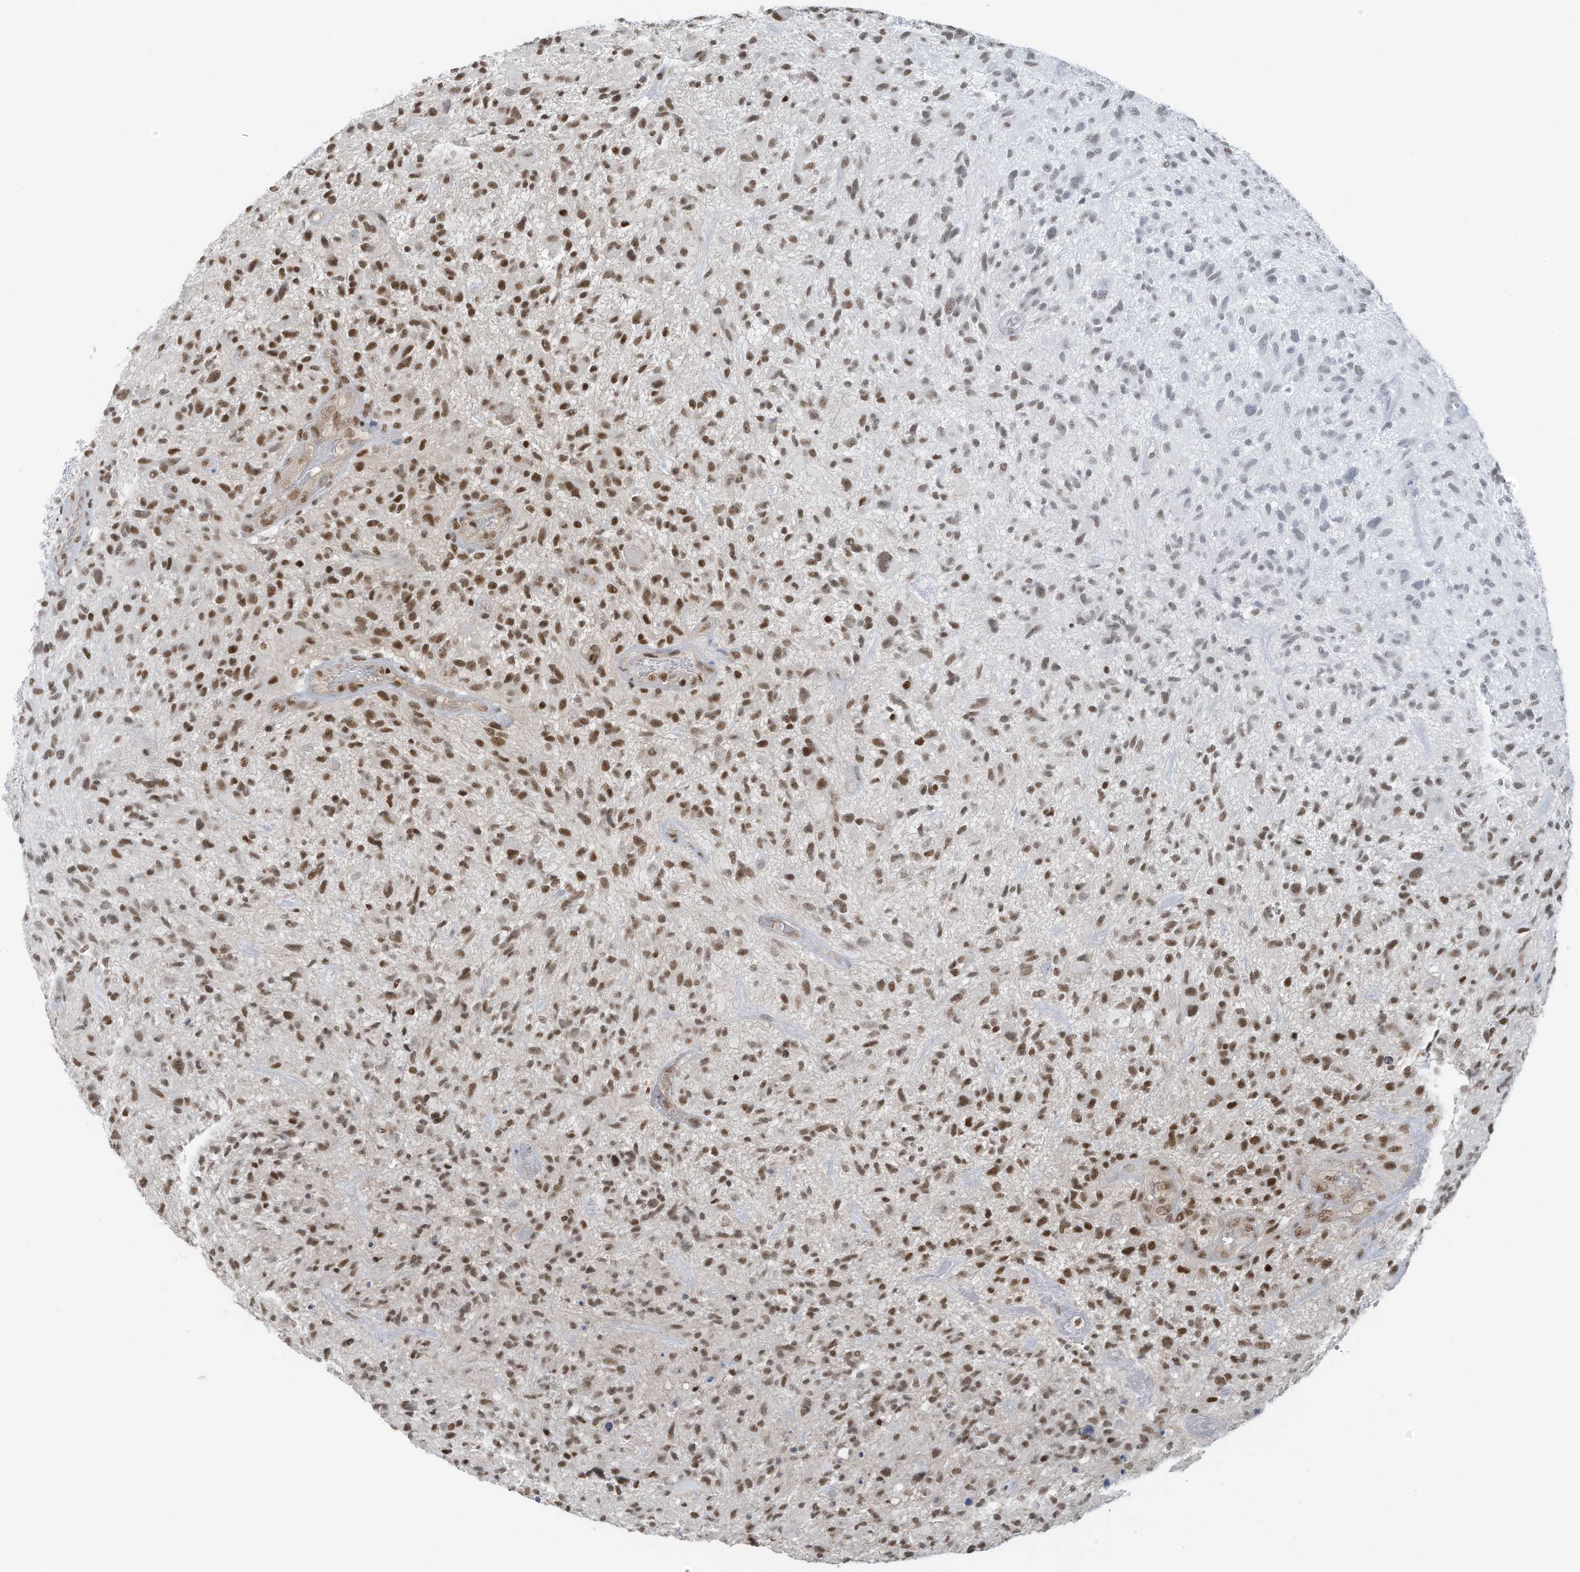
{"staining": {"intensity": "moderate", "quantity": ">75%", "location": "nuclear"}, "tissue": "glioma", "cell_type": "Tumor cells", "image_type": "cancer", "snomed": [{"axis": "morphology", "description": "Glioma, malignant, High grade"}, {"axis": "topography", "description": "Brain"}], "caption": "Glioma tissue exhibits moderate nuclear expression in approximately >75% of tumor cells The protein is shown in brown color, while the nuclei are stained blue.", "gene": "DBR1", "patient": {"sex": "male", "age": 47}}